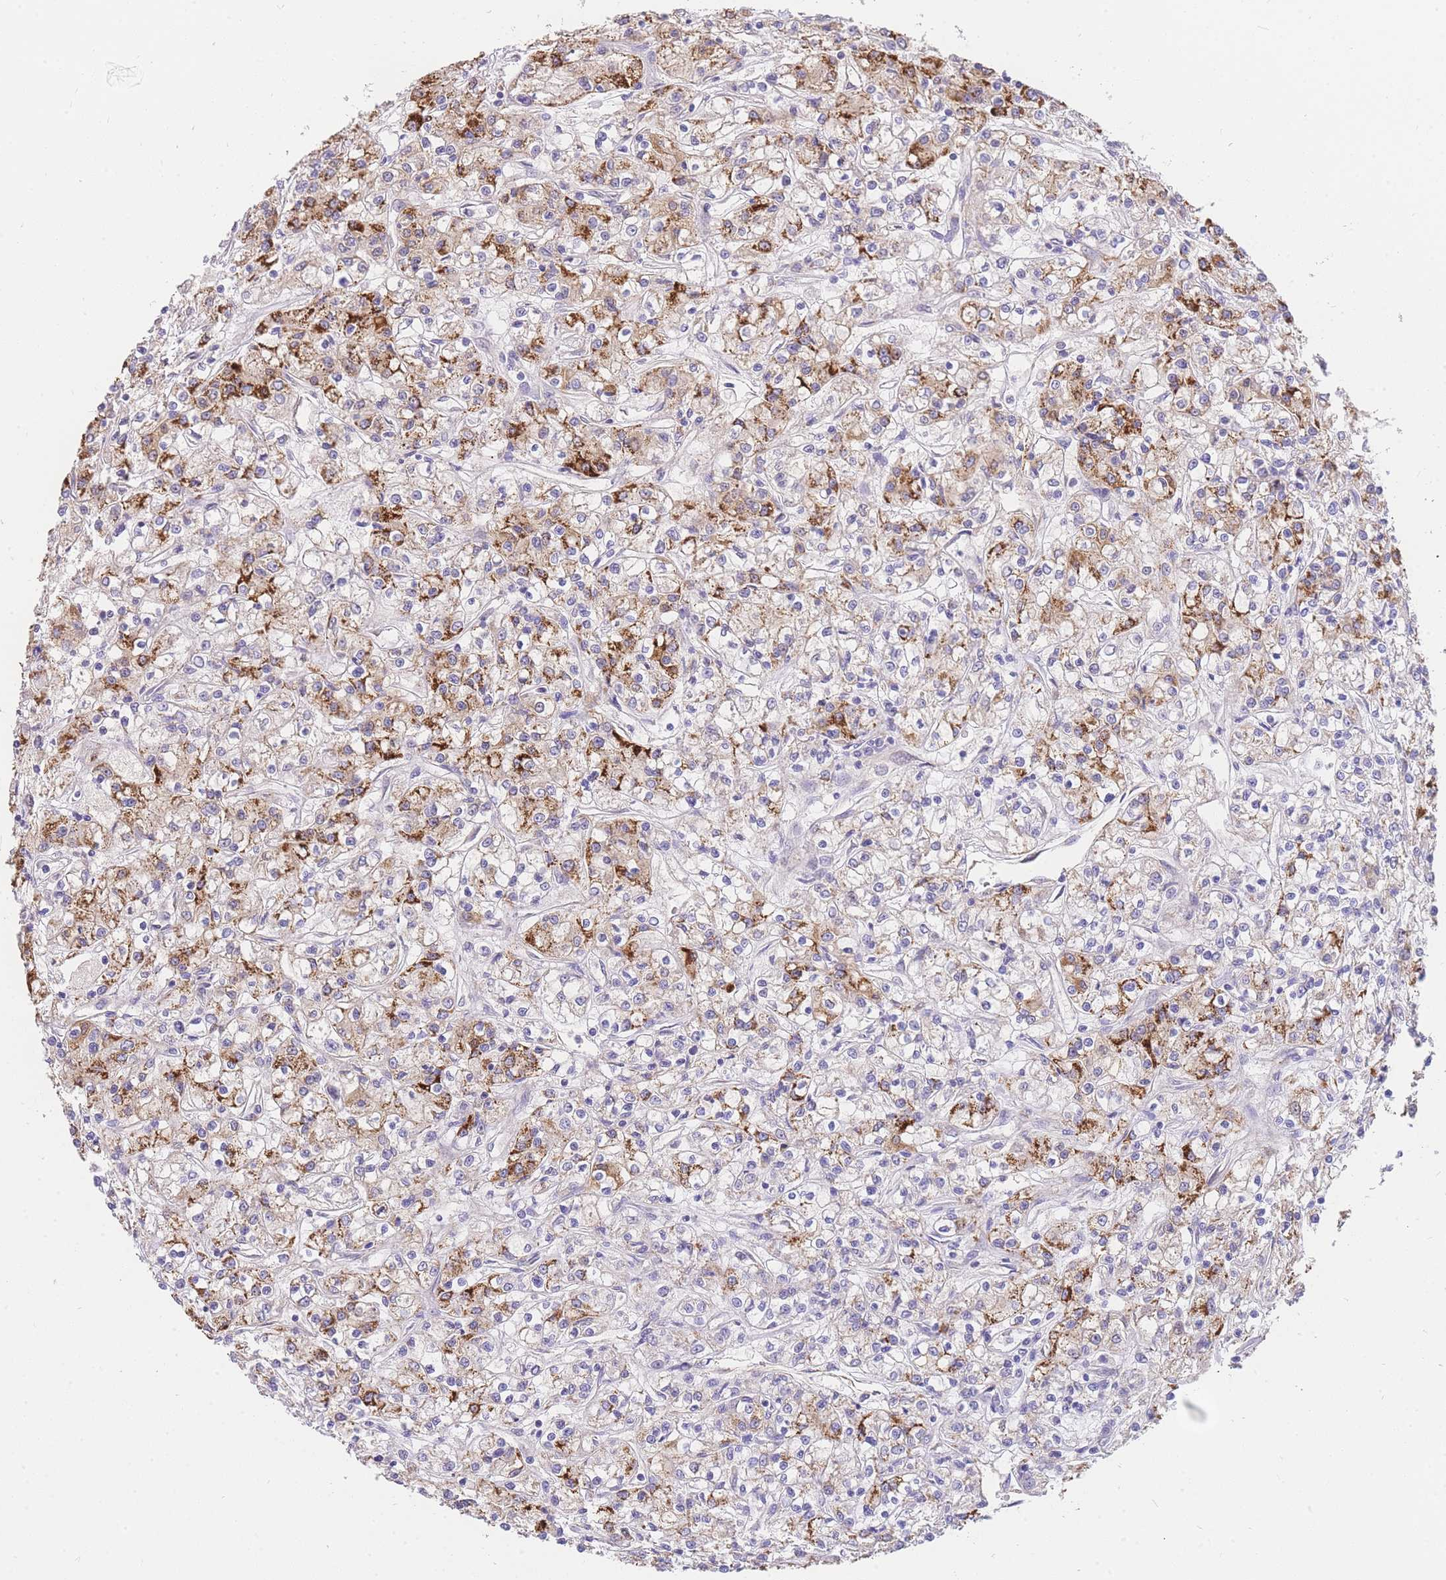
{"staining": {"intensity": "strong", "quantity": "<25%", "location": "cytoplasmic/membranous"}, "tissue": "renal cancer", "cell_type": "Tumor cells", "image_type": "cancer", "snomed": [{"axis": "morphology", "description": "Adenocarcinoma, NOS"}, {"axis": "topography", "description": "Kidney"}], "caption": "Human renal cancer (adenocarcinoma) stained with a brown dye demonstrates strong cytoplasmic/membranous positive positivity in about <25% of tumor cells.", "gene": "C2orf88", "patient": {"sex": "female", "age": 59}}